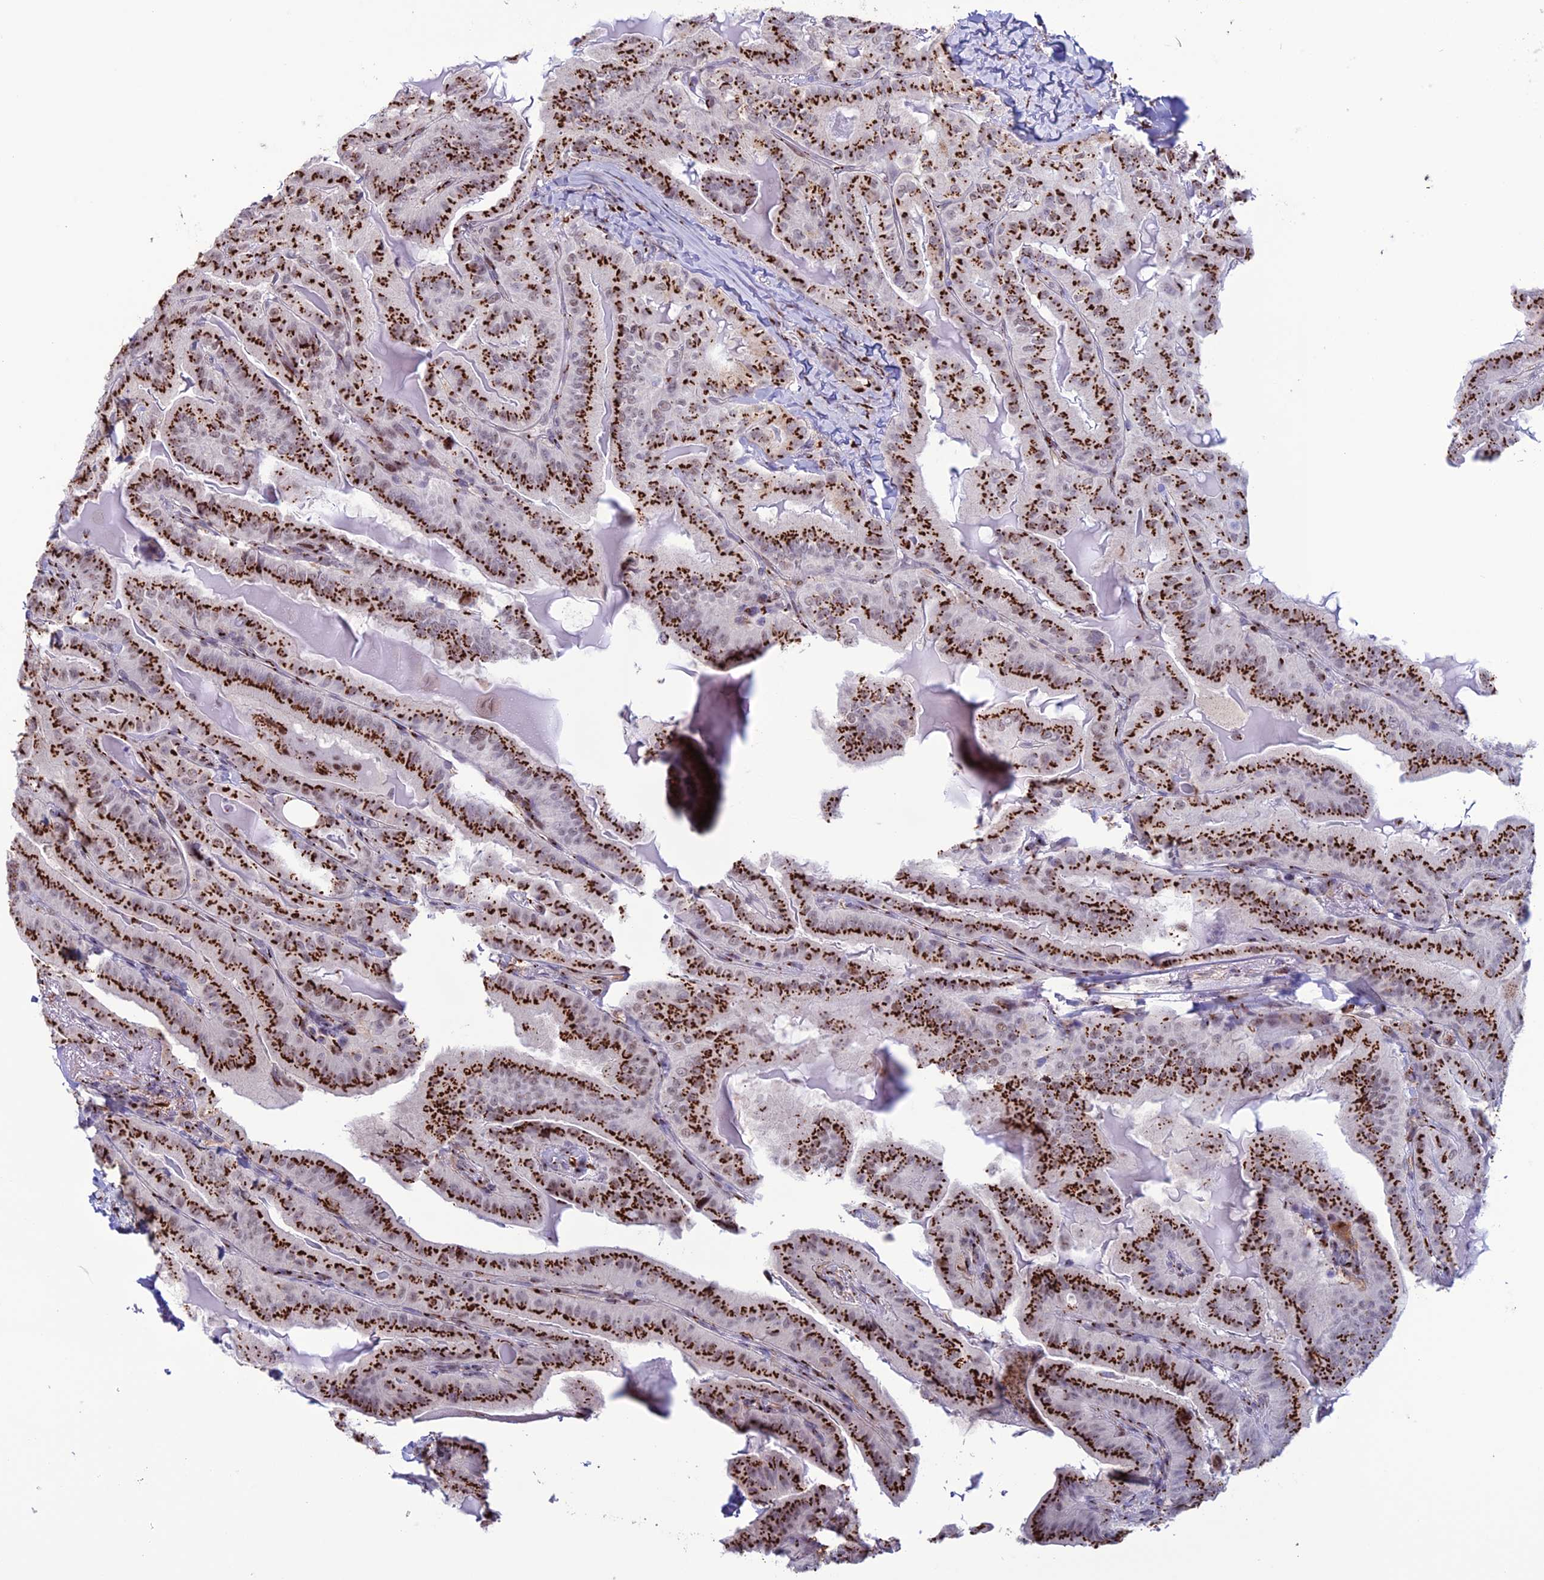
{"staining": {"intensity": "strong", "quantity": ">75%", "location": "cytoplasmic/membranous,nuclear"}, "tissue": "thyroid cancer", "cell_type": "Tumor cells", "image_type": "cancer", "snomed": [{"axis": "morphology", "description": "Papillary adenocarcinoma, NOS"}, {"axis": "topography", "description": "Thyroid gland"}], "caption": "A brown stain shows strong cytoplasmic/membranous and nuclear staining of a protein in human thyroid cancer tumor cells. The staining is performed using DAB (3,3'-diaminobenzidine) brown chromogen to label protein expression. The nuclei are counter-stained blue using hematoxylin.", "gene": "PLEKHA4", "patient": {"sex": "female", "age": 68}}